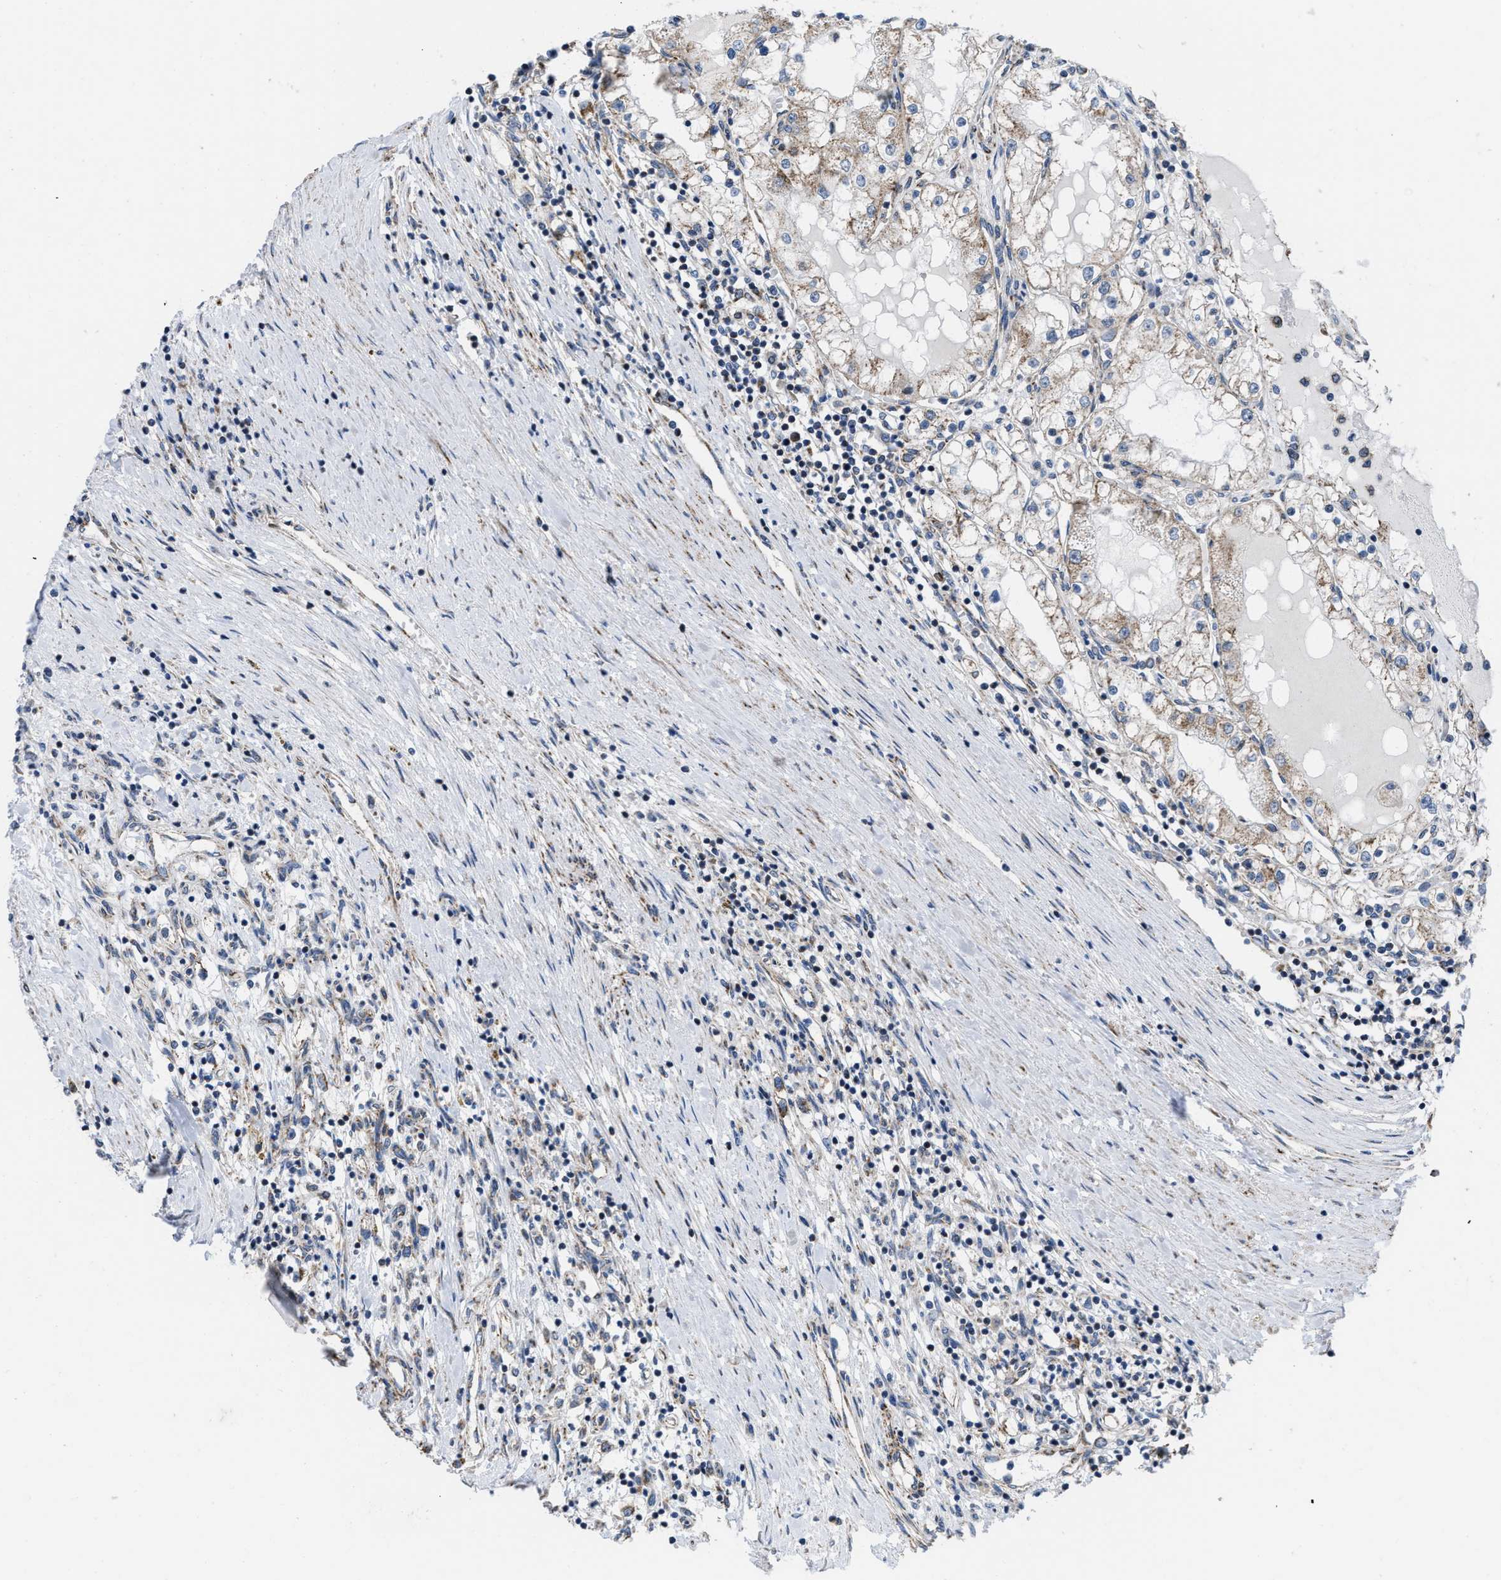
{"staining": {"intensity": "weak", "quantity": "25%-75%", "location": "cytoplasmic/membranous"}, "tissue": "renal cancer", "cell_type": "Tumor cells", "image_type": "cancer", "snomed": [{"axis": "morphology", "description": "Adenocarcinoma, NOS"}, {"axis": "topography", "description": "Kidney"}], "caption": "High-magnification brightfield microscopy of adenocarcinoma (renal) stained with DAB (3,3'-diaminobenzidine) (brown) and counterstained with hematoxylin (blue). tumor cells exhibit weak cytoplasmic/membranous expression is identified in about25%-75% of cells.", "gene": "AKAP1", "patient": {"sex": "male", "age": 68}}